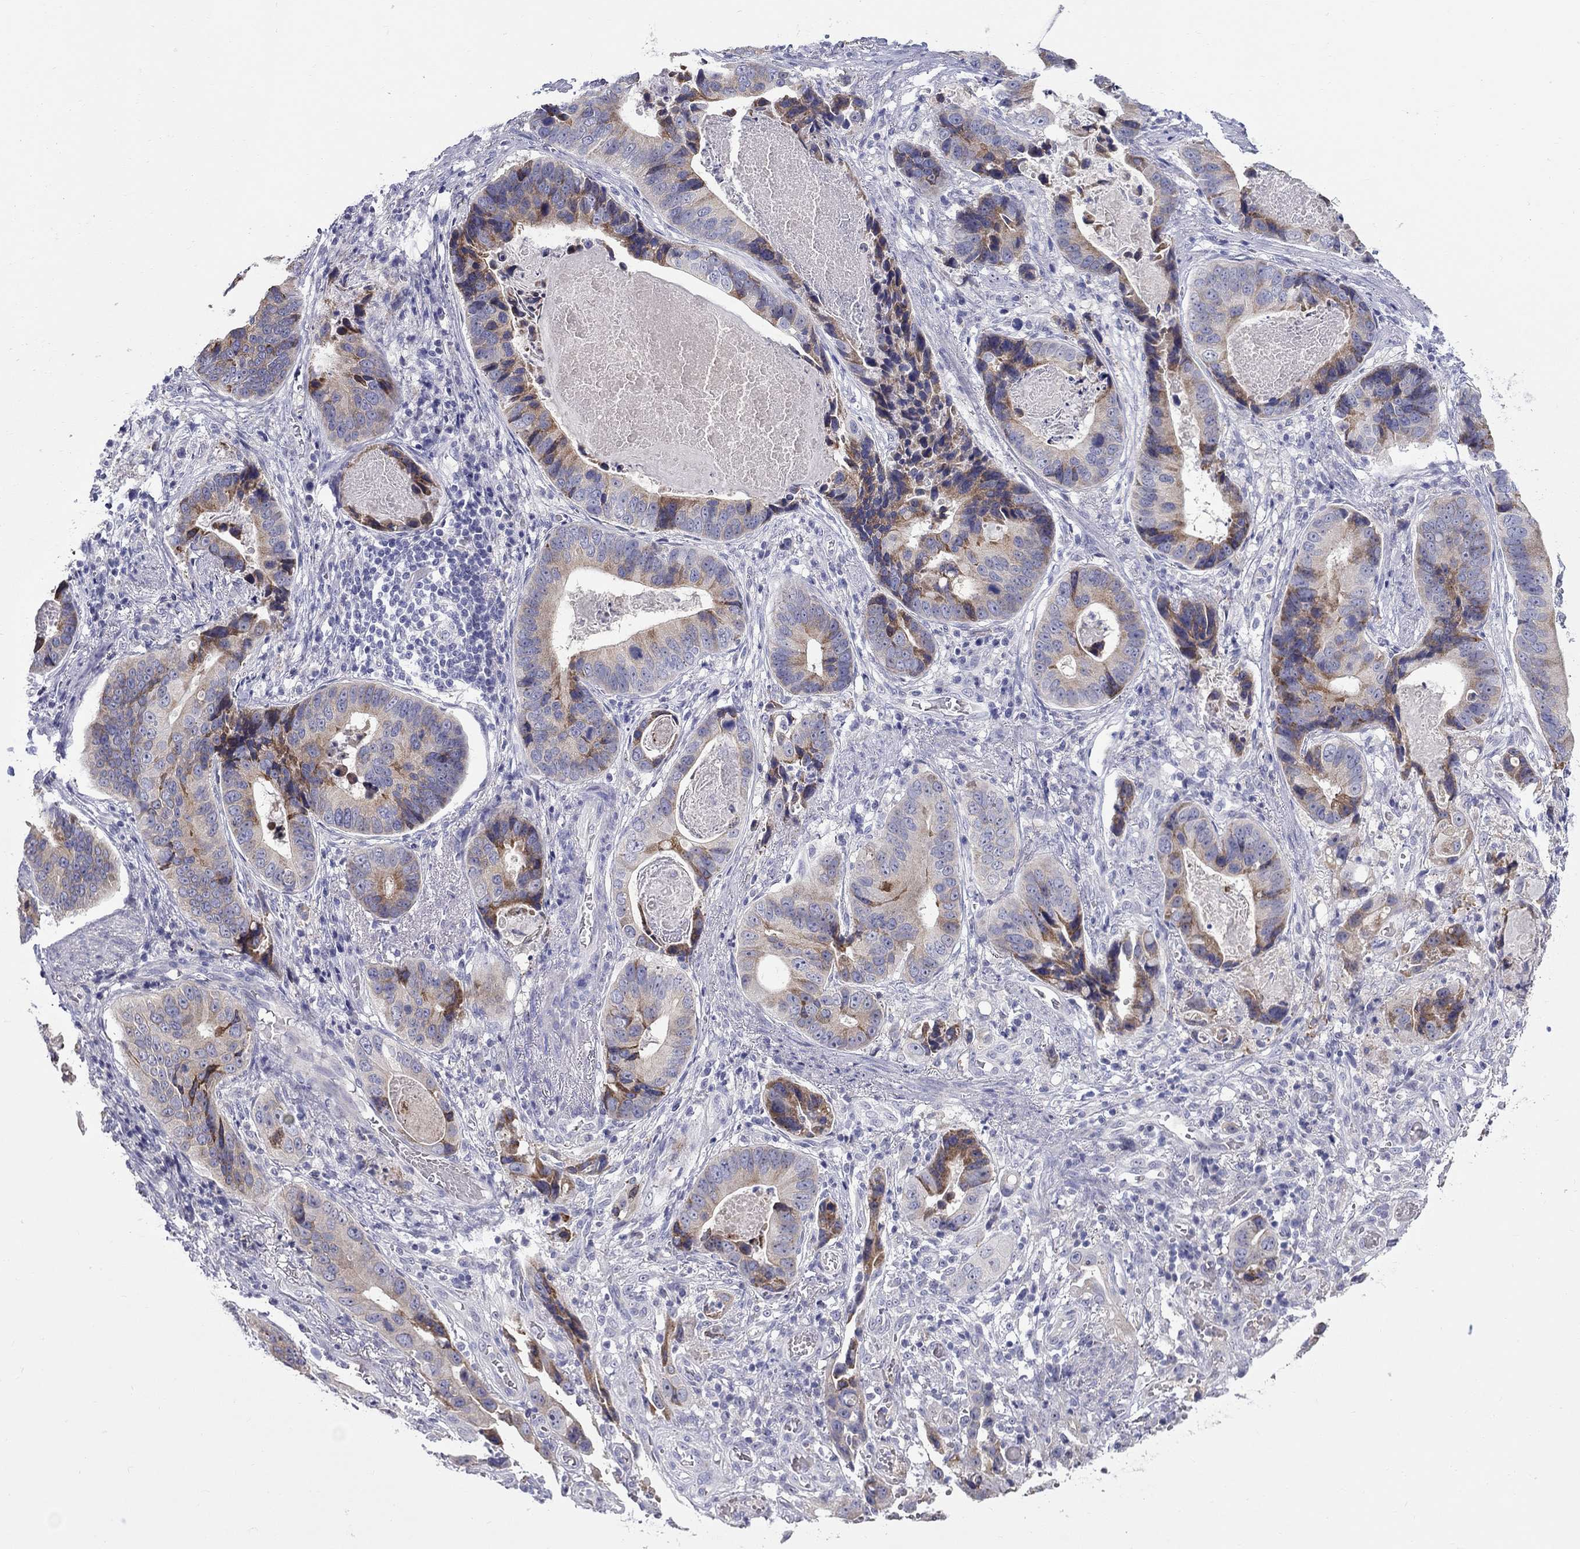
{"staining": {"intensity": "strong", "quantity": "<25%", "location": "cytoplasmic/membranous"}, "tissue": "stomach cancer", "cell_type": "Tumor cells", "image_type": "cancer", "snomed": [{"axis": "morphology", "description": "Adenocarcinoma, NOS"}, {"axis": "topography", "description": "Stomach"}], "caption": "Human stomach cancer (adenocarcinoma) stained with a protein marker shows strong staining in tumor cells.", "gene": "QRFPR", "patient": {"sex": "male", "age": 84}}